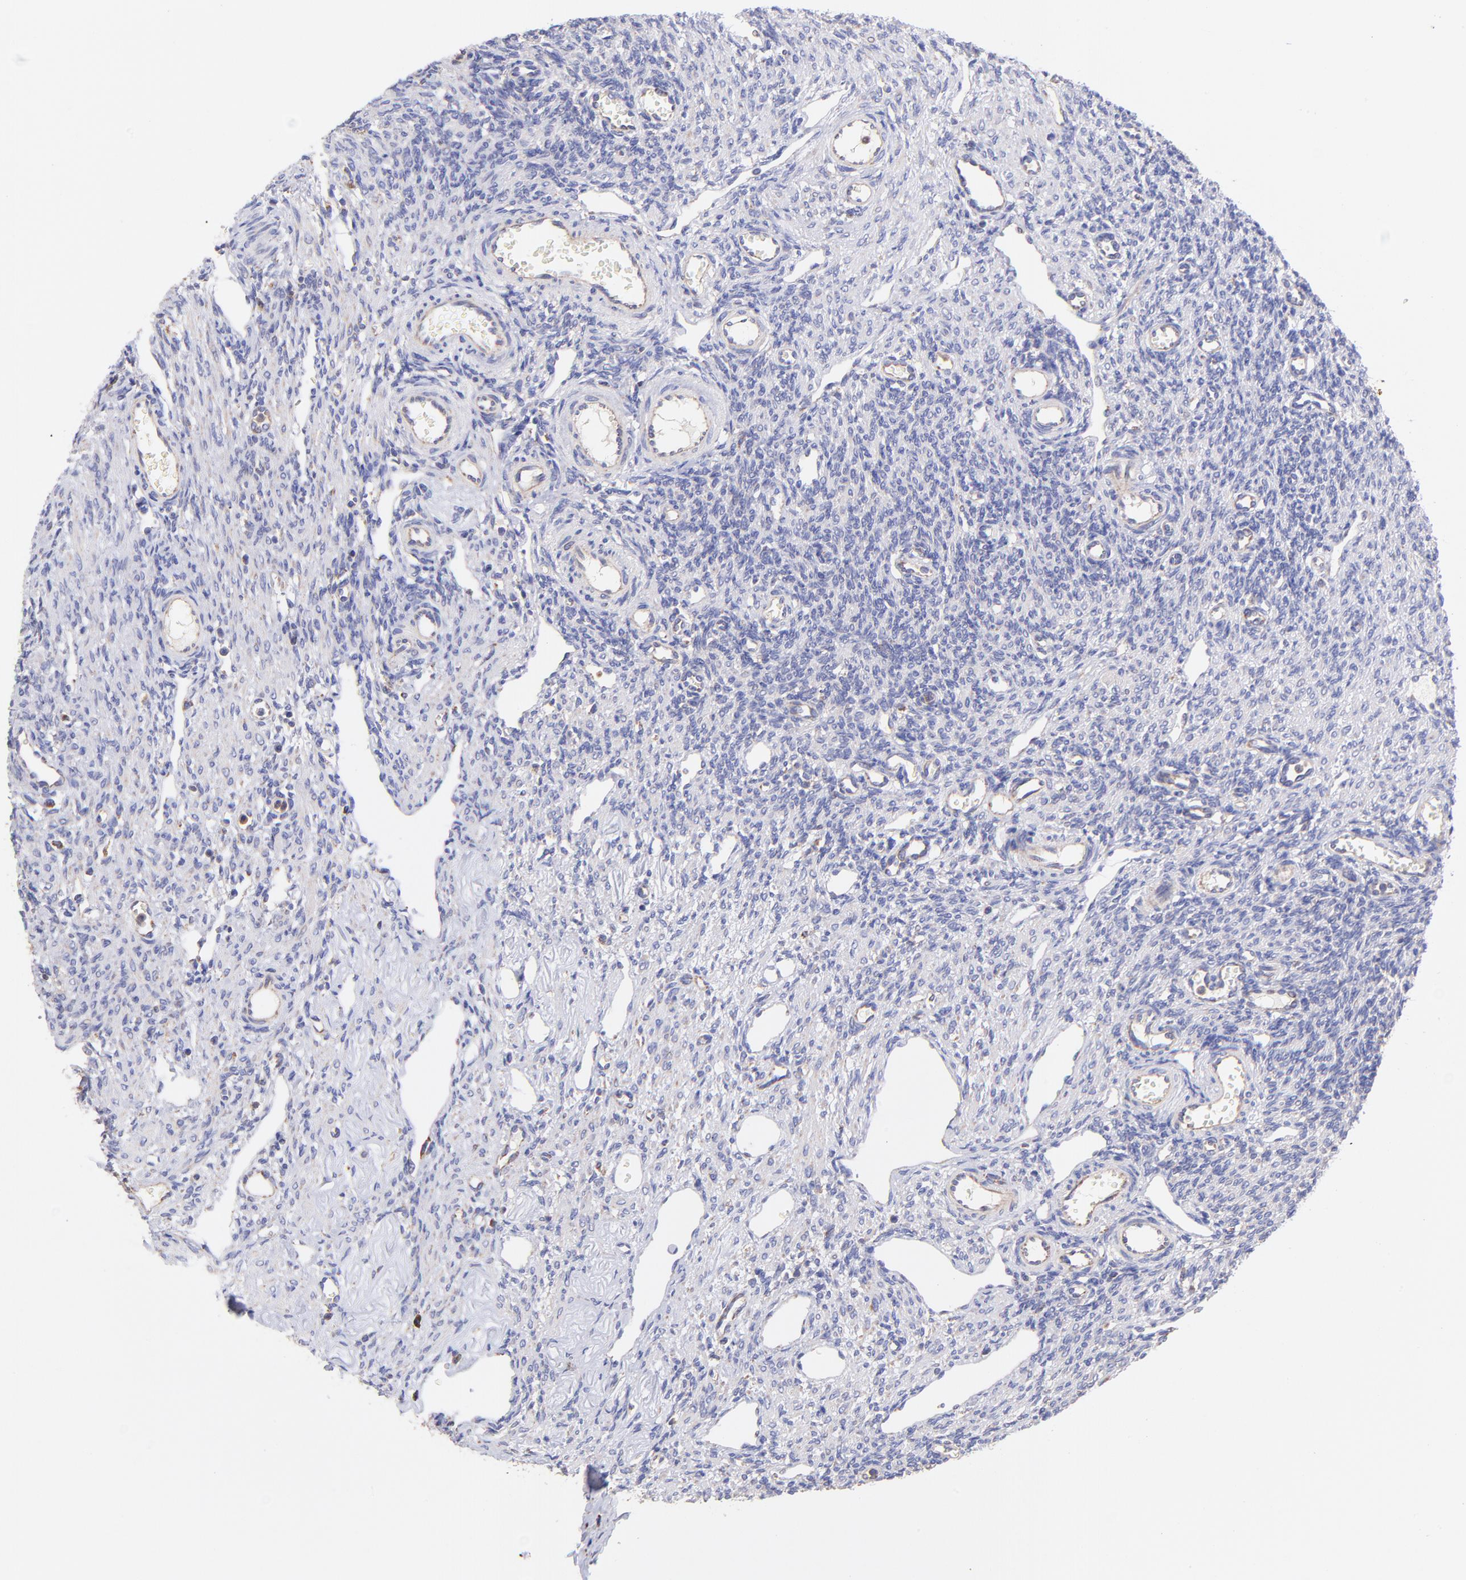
{"staining": {"intensity": "negative", "quantity": "none", "location": "none"}, "tissue": "ovary", "cell_type": "Ovarian stroma cells", "image_type": "normal", "snomed": [{"axis": "morphology", "description": "Normal tissue, NOS"}, {"axis": "topography", "description": "Ovary"}], "caption": "IHC photomicrograph of normal ovary: human ovary stained with DAB (3,3'-diaminobenzidine) exhibits no significant protein expression in ovarian stroma cells.", "gene": "PREX1", "patient": {"sex": "female", "age": 33}}